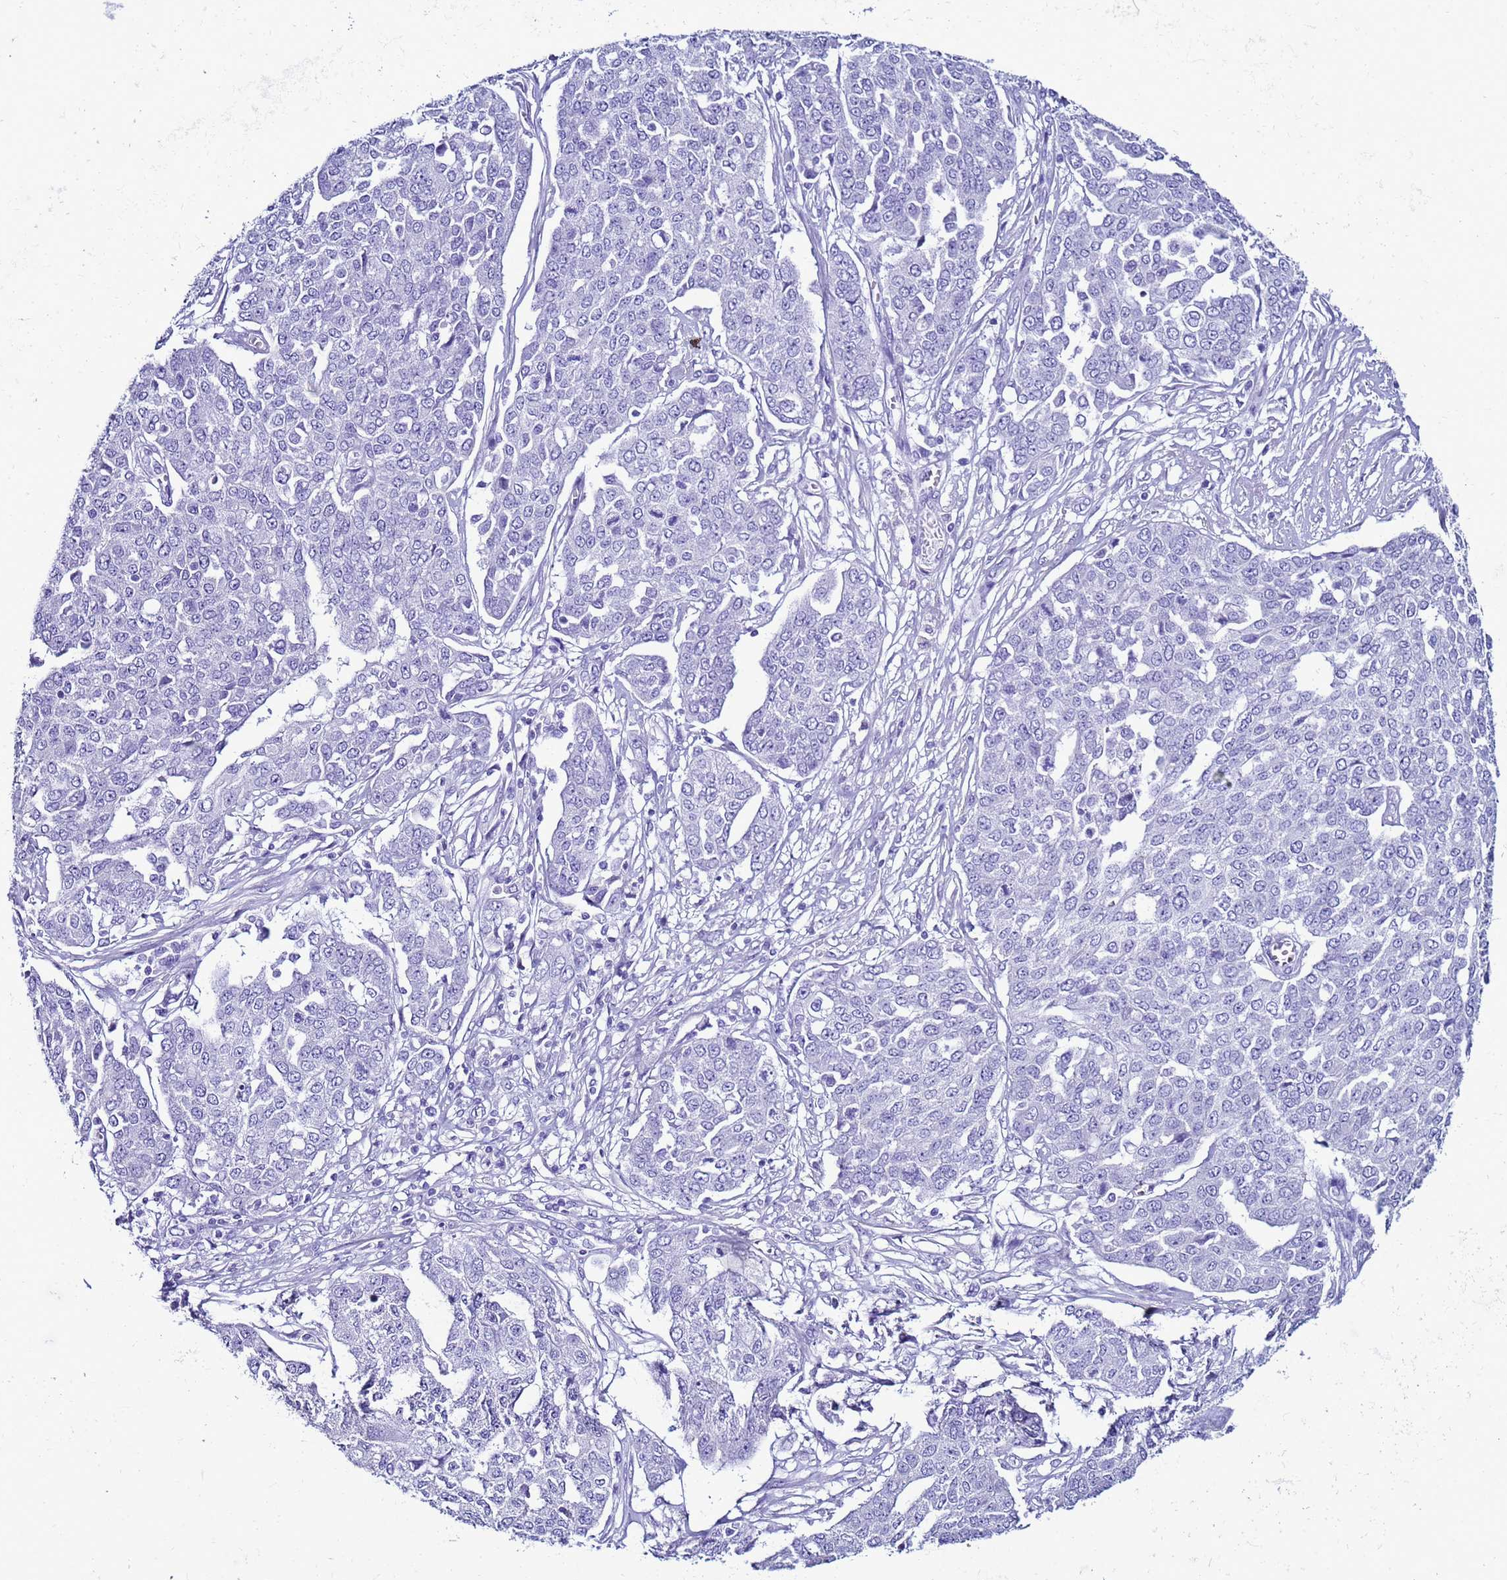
{"staining": {"intensity": "negative", "quantity": "none", "location": "none"}, "tissue": "ovarian cancer", "cell_type": "Tumor cells", "image_type": "cancer", "snomed": [{"axis": "morphology", "description": "Cystadenocarcinoma, serous, NOS"}, {"axis": "topography", "description": "Soft tissue"}, {"axis": "topography", "description": "Ovary"}], "caption": "Serous cystadenocarcinoma (ovarian) was stained to show a protein in brown. There is no significant positivity in tumor cells.", "gene": "LCMT1", "patient": {"sex": "female", "age": 57}}